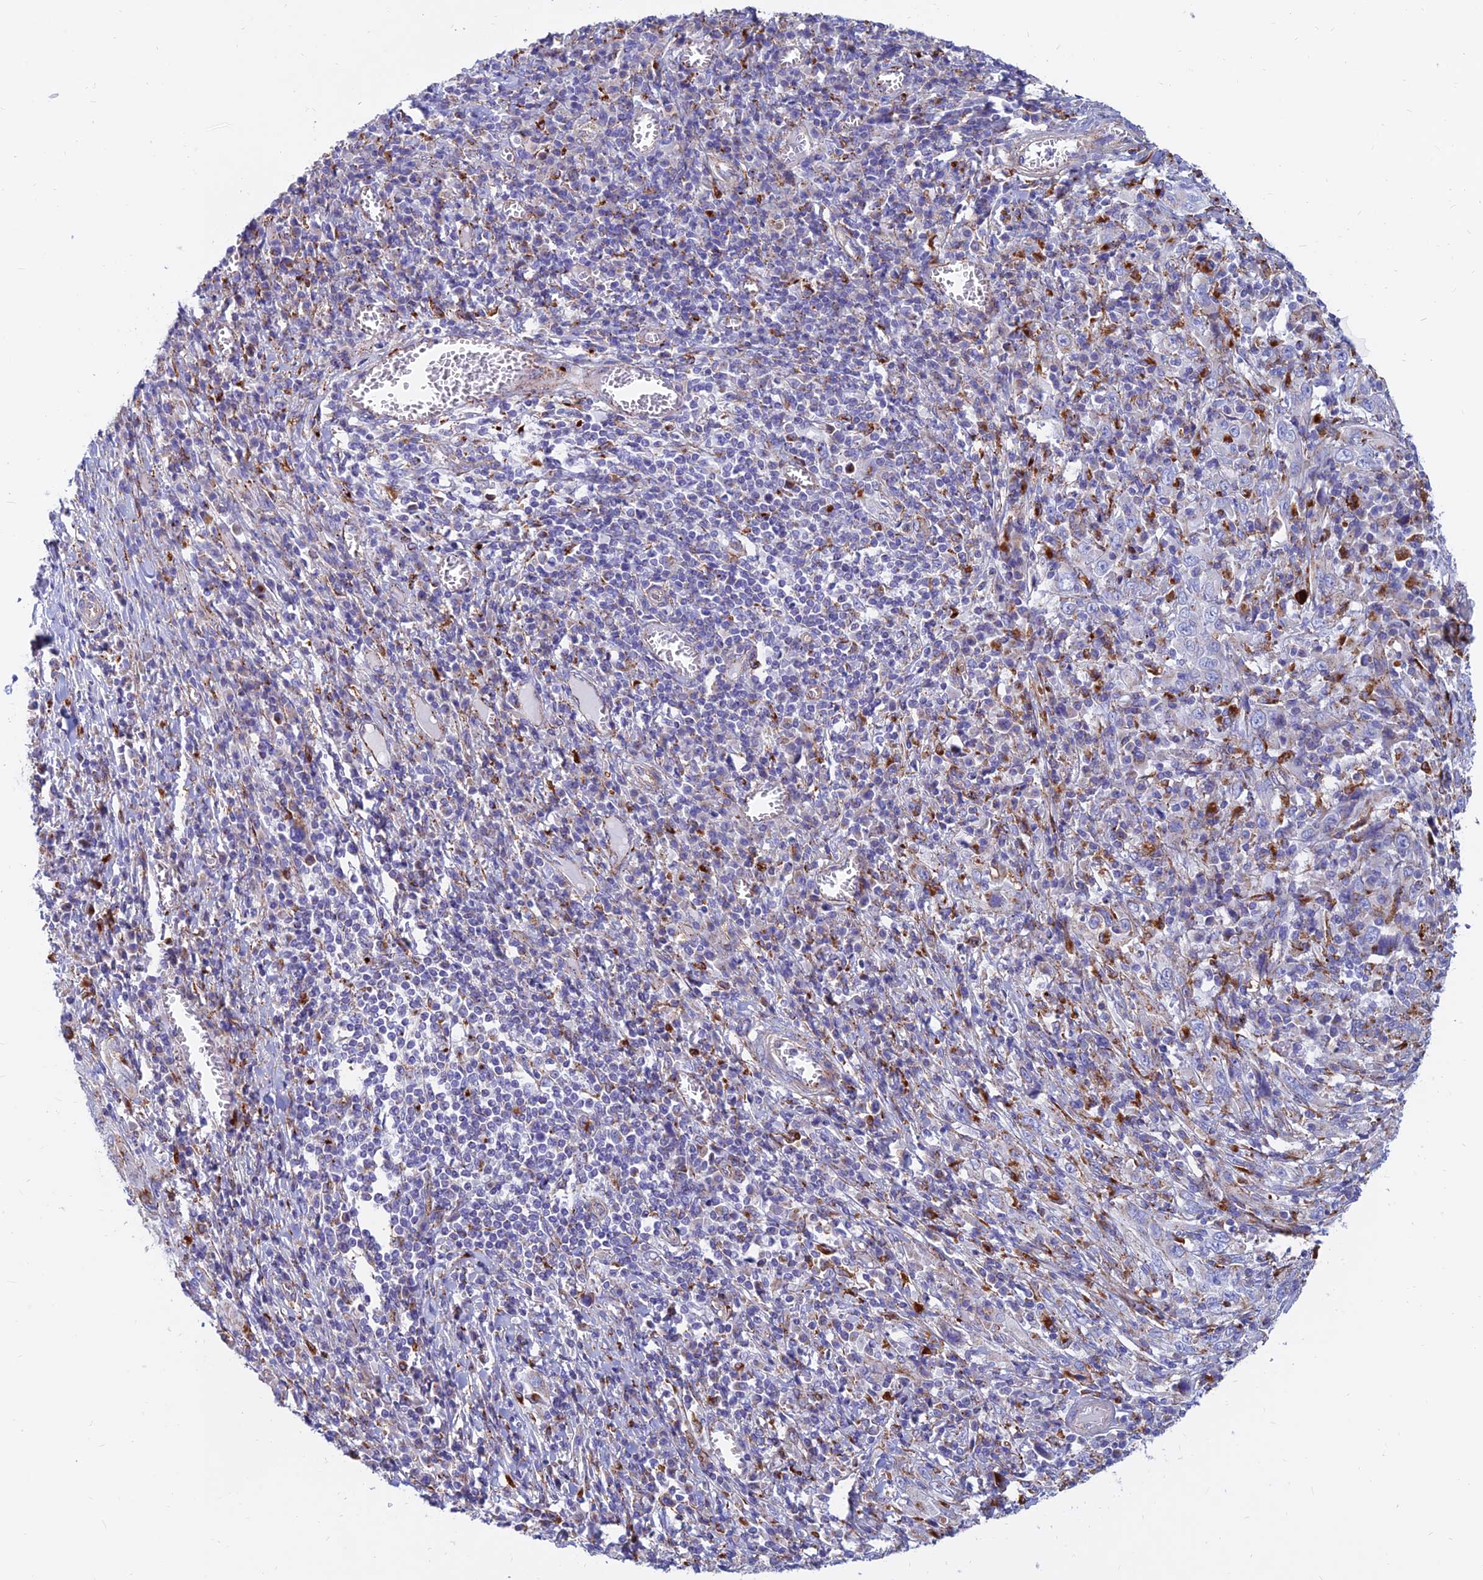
{"staining": {"intensity": "negative", "quantity": "none", "location": "none"}, "tissue": "cervical cancer", "cell_type": "Tumor cells", "image_type": "cancer", "snomed": [{"axis": "morphology", "description": "Squamous cell carcinoma, NOS"}, {"axis": "topography", "description": "Cervix"}], "caption": "The immunohistochemistry (IHC) image has no significant positivity in tumor cells of squamous cell carcinoma (cervical) tissue.", "gene": "SPNS1", "patient": {"sex": "female", "age": 46}}